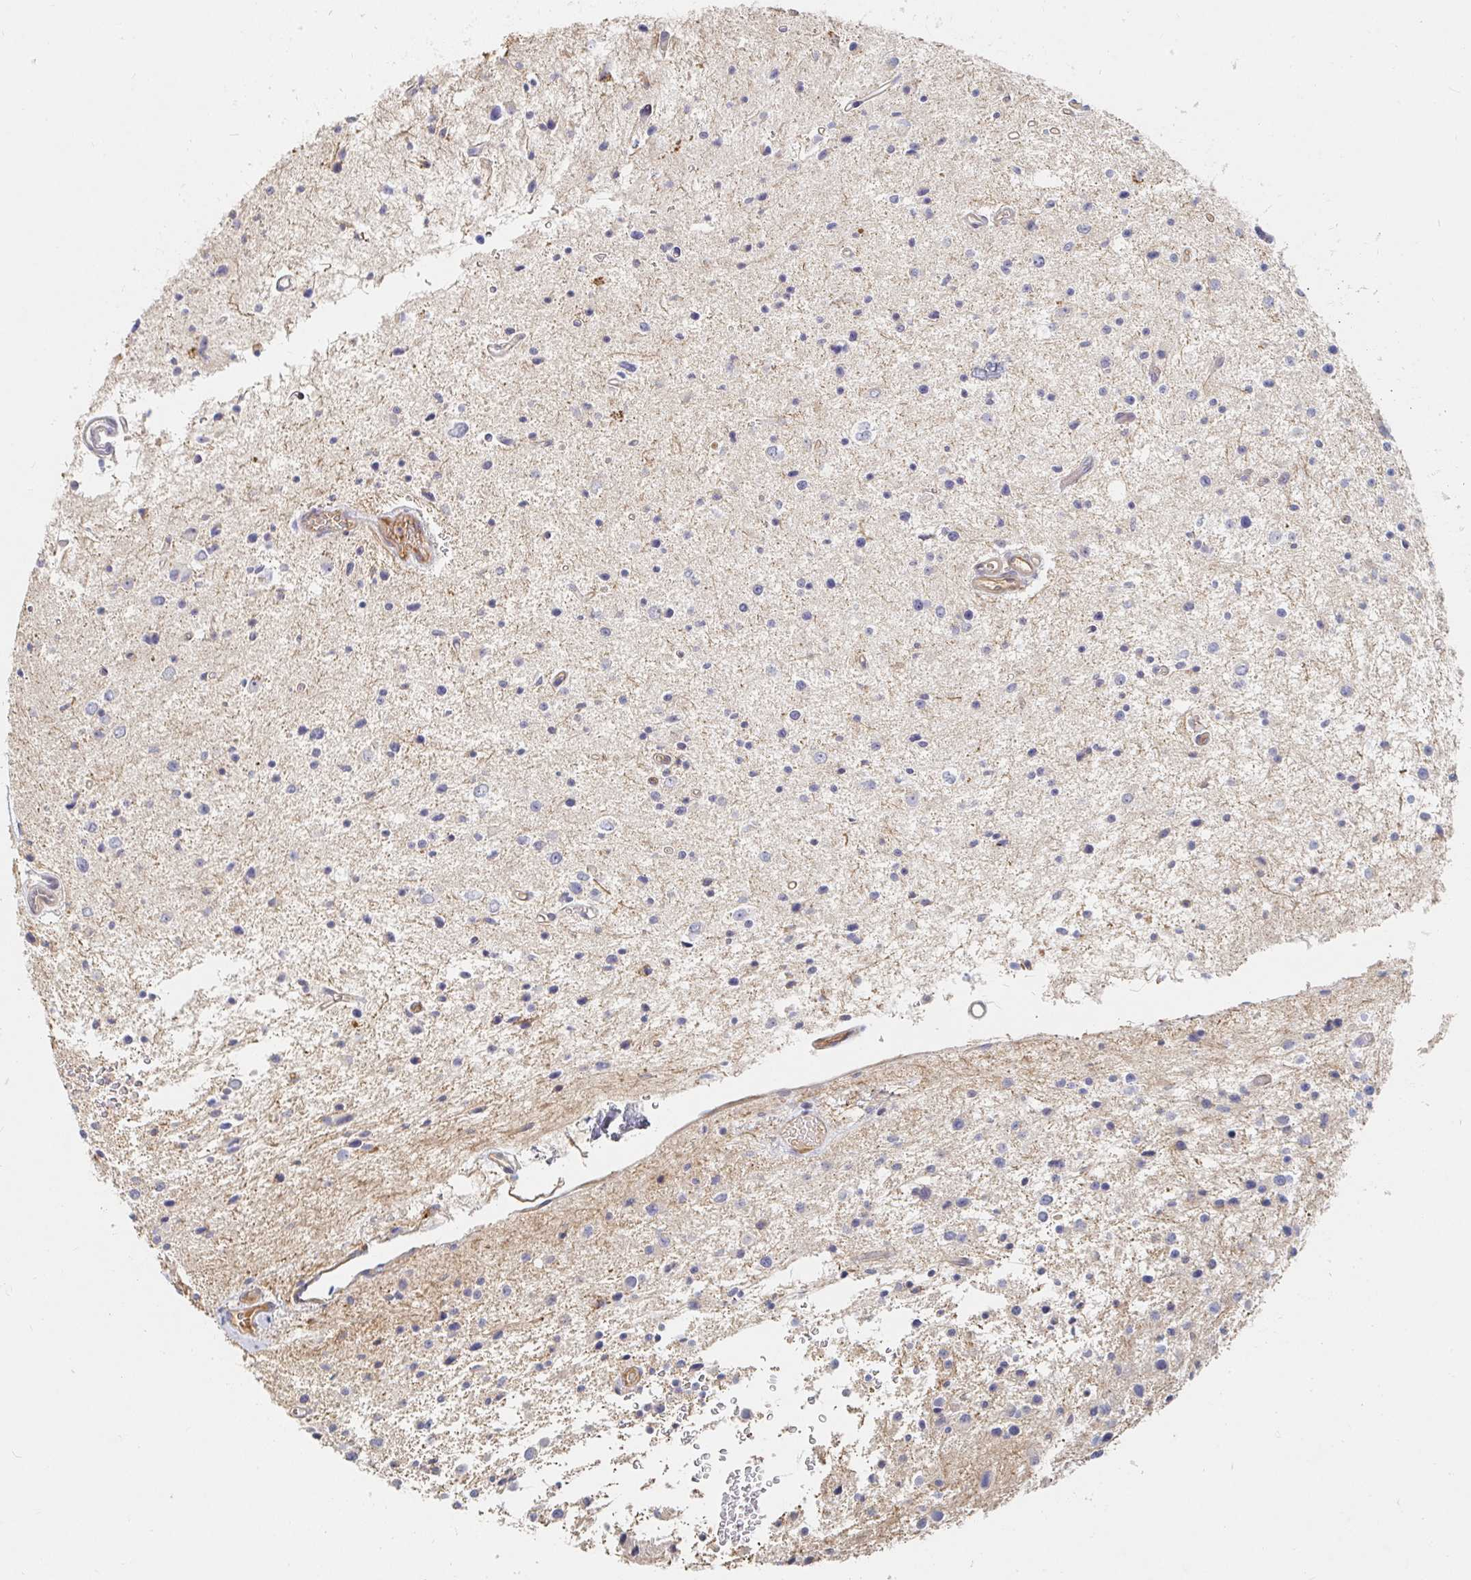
{"staining": {"intensity": "negative", "quantity": "none", "location": "none"}, "tissue": "glioma", "cell_type": "Tumor cells", "image_type": "cancer", "snomed": [{"axis": "morphology", "description": "Glioma, malignant, Low grade"}, {"axis": "topography", "description": "Brain"}], "caption": "Image shows no significant protein staining in tumor cells of glioma.", "gene": "NME9", "patient": {"sex": "male", "age": 43}}